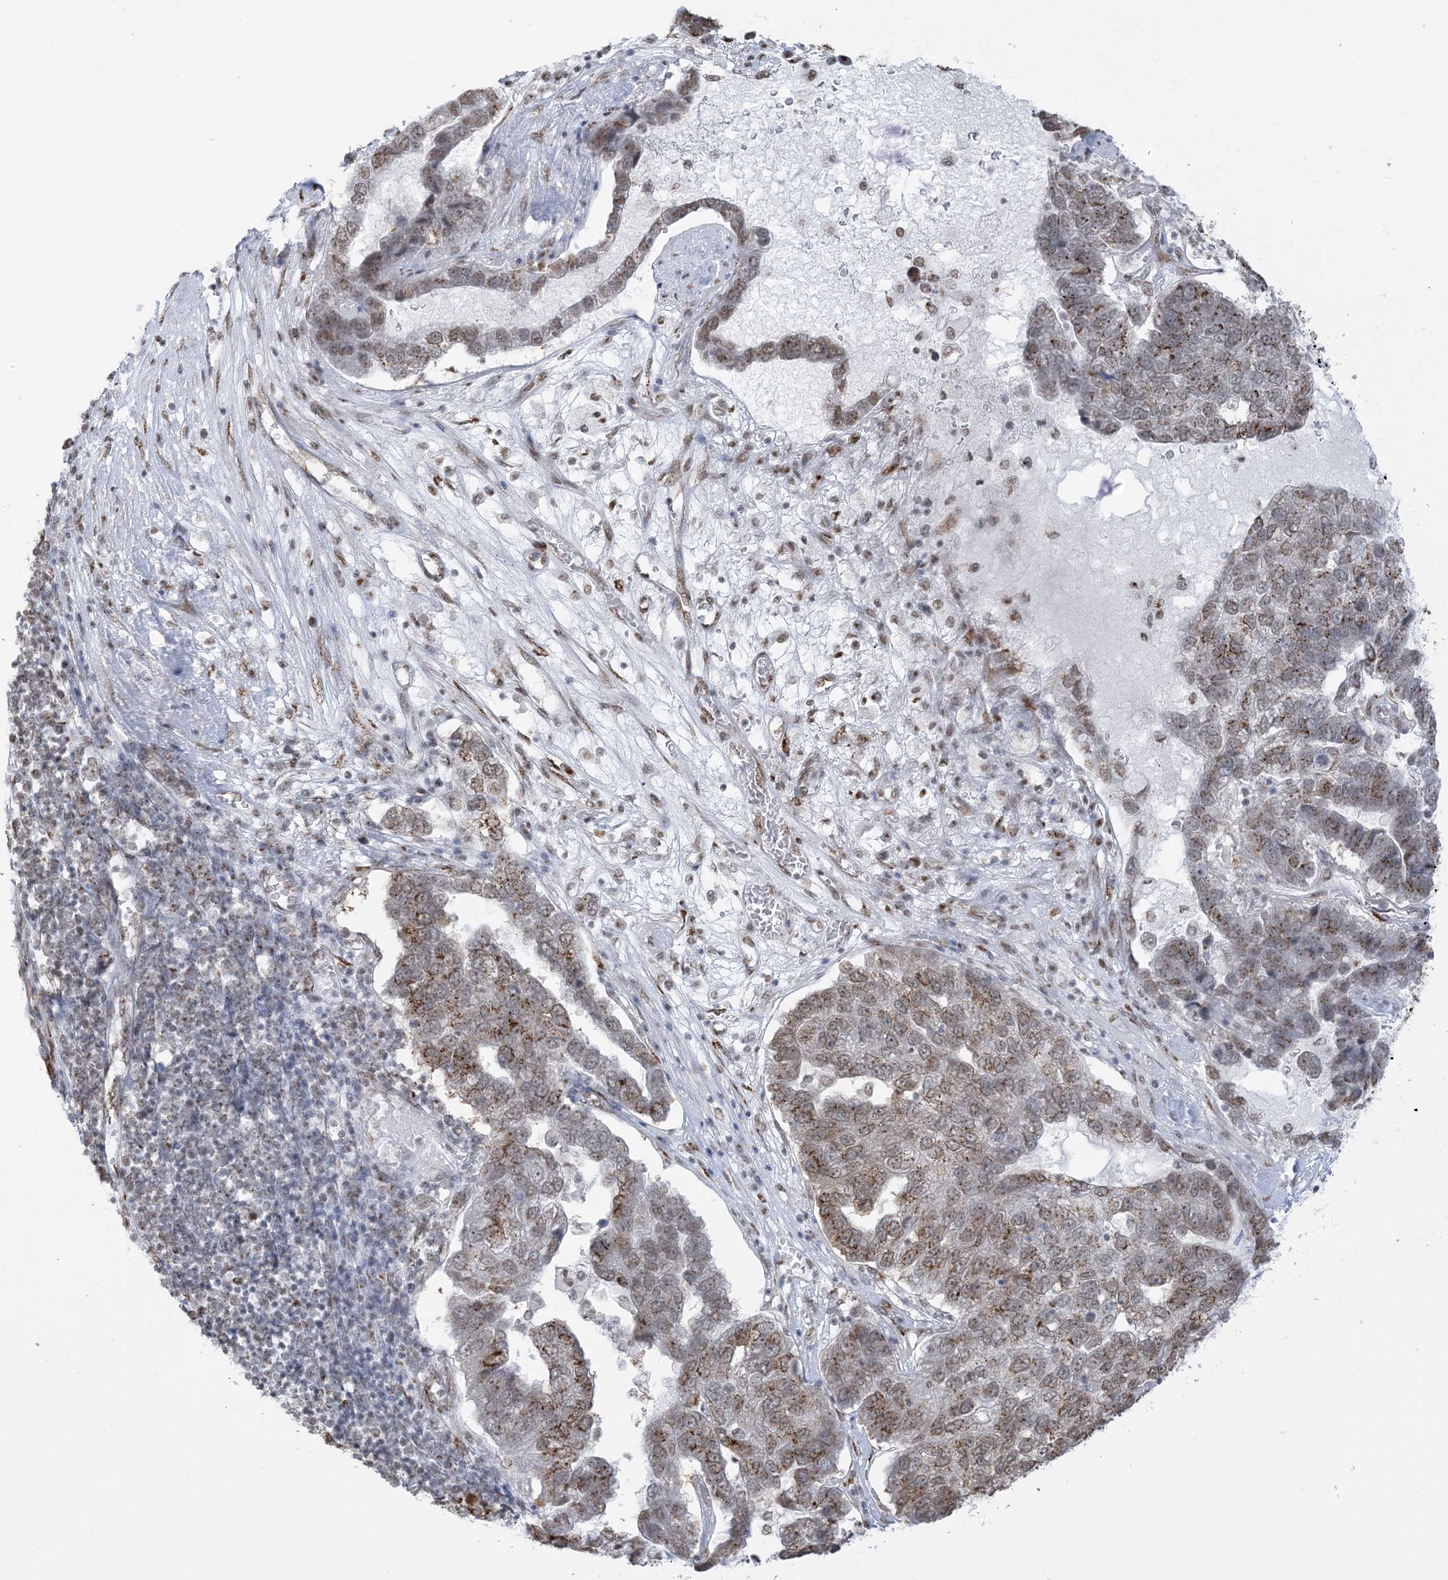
{"staining": {"intensity": "moderate", "quantity": ">75%", "location": "cytoplasmic/membranous,nuclear"}, "tissue": "pancreatic cancer", "cell_type": "Tumor cells", "image_type": "cancer", "snomed": [{"axis": "morphology", "description": "Adenocarcinoma, NOS"}, {"axis": "topography", "description": "Pancreas"}], "caption": "The histopathology image exhibits a brown stain indicating the presence of a protein in the cytoplasmic/membranous and nuclear of tumor cells in pancreatic cancer (adenocarcinoma). Nuclei are stained in blue.", "gene": "GPR107", "patient": {"sex": "female", "age": 61}}